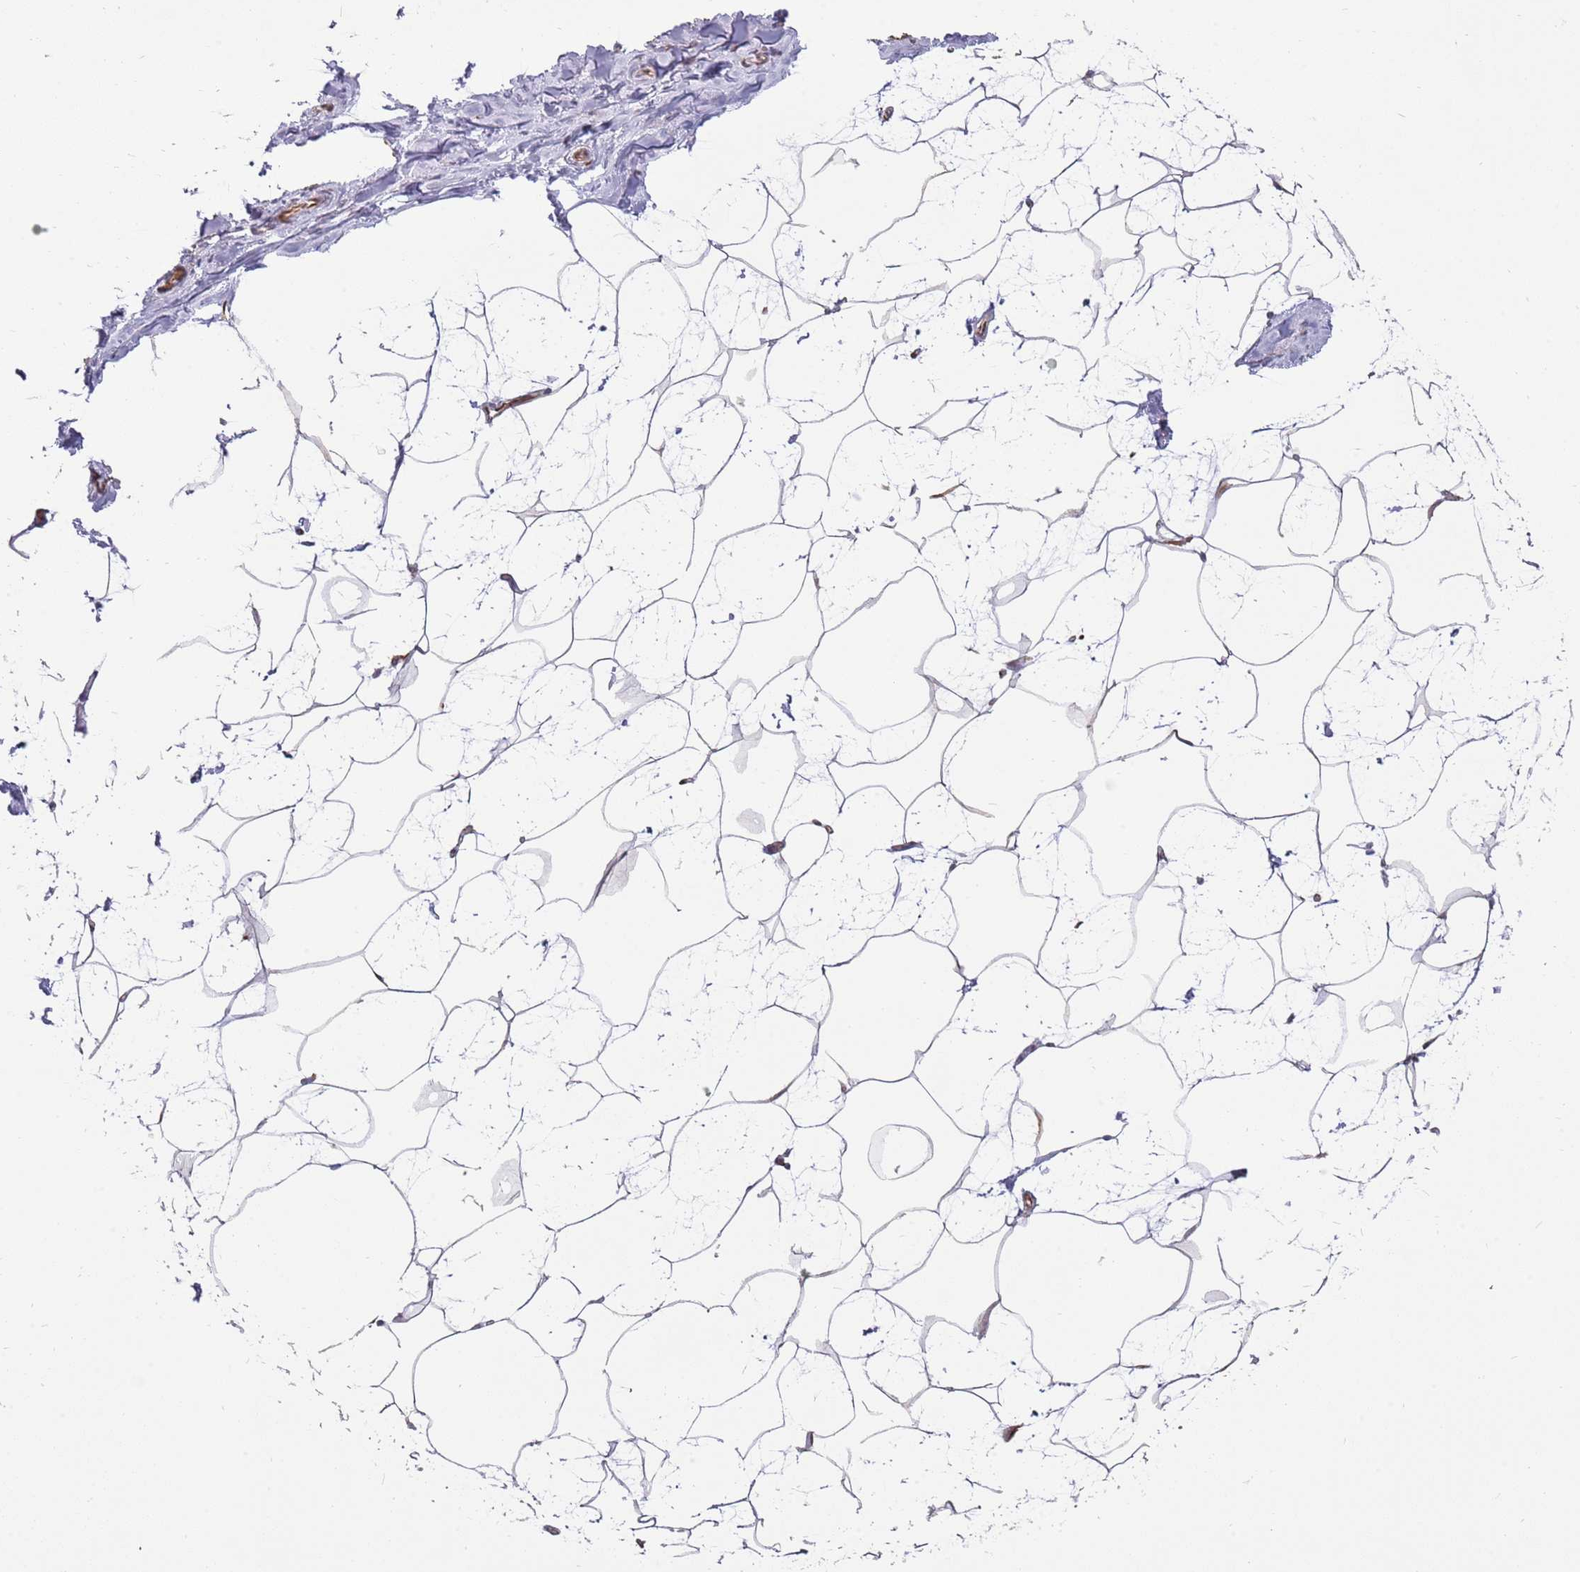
{"staining": {"intensity": "weak", "quantity": "<25%", "location": "cytoplasmic/membranous"}, "tissue": "breast", "cell_type": "Adipocytes", "image_type": "normal", "snomed": [{"axis": "morphology", "description": "Normal tissue, NOS"}, {"axis": "morphology", "description": "Lobular carcinoma"}, {"axis": "topography", "description": "Breast"}], "caption": "The micrograph displays no significant staining in adipocytes of breast. (DAB immunohistochemistry with hematoxylin counter stain).", "gene": "ENSG00000271254", "patient": {"sex": "female", "age": 62}}